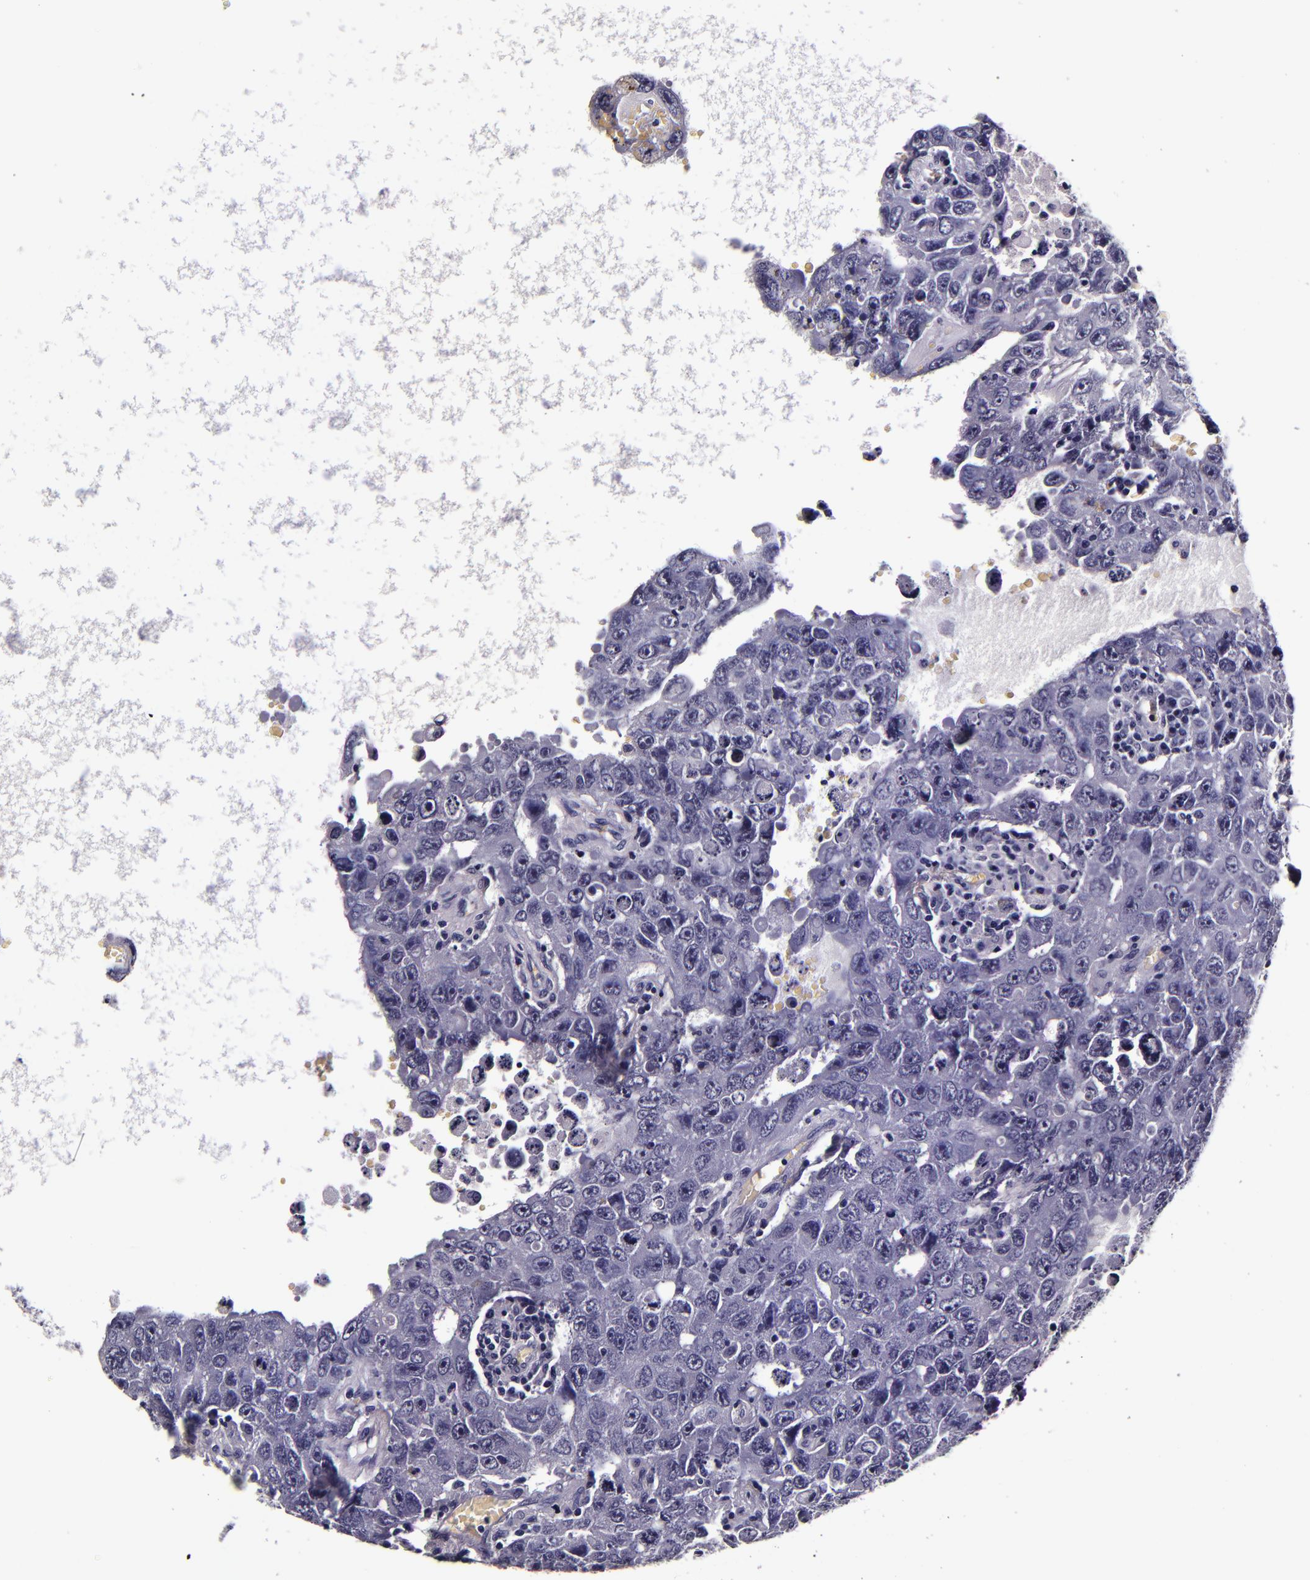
{"staining": {"intensity": "negative", "quantity": "none", "location": "none"}, "tissue": "testis cancer", "cell_type": "Tumor cells", "image_type": "cancer", "snomed": [{"axis": "morphology", "description": "Carcinoma, Embryonal, NOS"}, {"axis": "topography", "description": "Testis"}], "caption": "Immunohistochemistry (IHC) histopathology image of human testis embryonal carcinoma stained for a protein (brown), which displays no staining in tumor cells.", "gene": "FBN1", "patient": {"sex": "male", "age": 26}}